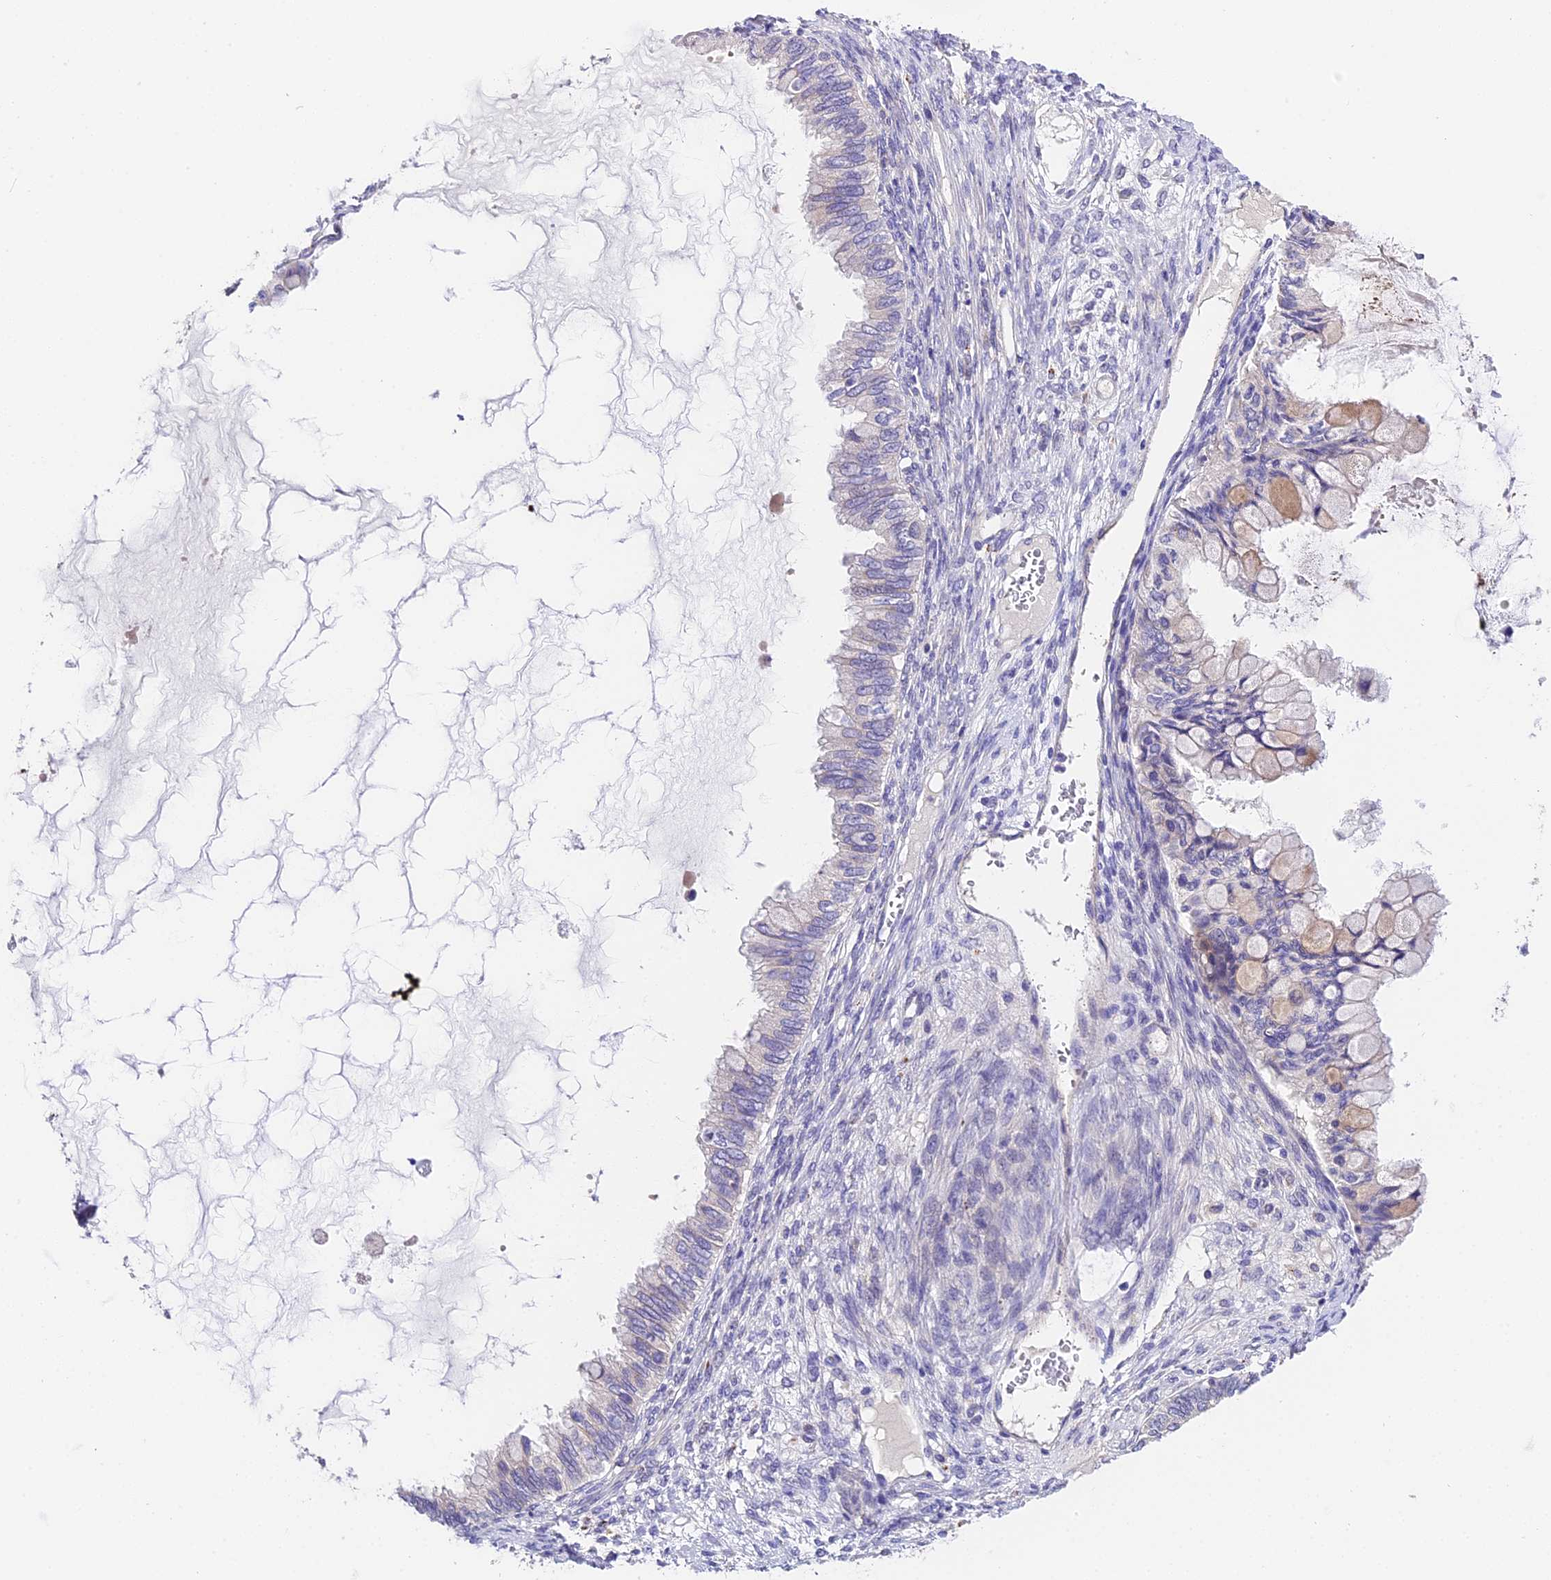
{"staining": {"intensity": "weak", "quantity": "<25%", "location": "cytoplasmic/membranous"}, "tissue": "ovarian cancer", "cell_type": "Tumor cells", "image_type": "cancer", "snomed": [{"axis": "morphology", "description": "Cystadenocarcinoma, mucinous, NOS"}, {"axis": "topography", "description": "Ovary"}], "caption": "Immunohistochemistry of ovarian mucinous cystadenocarcinoma displays no positivity in tumor cells.", "gene": "LYPD6", "patient": {"sex": "female", "age": 80}}